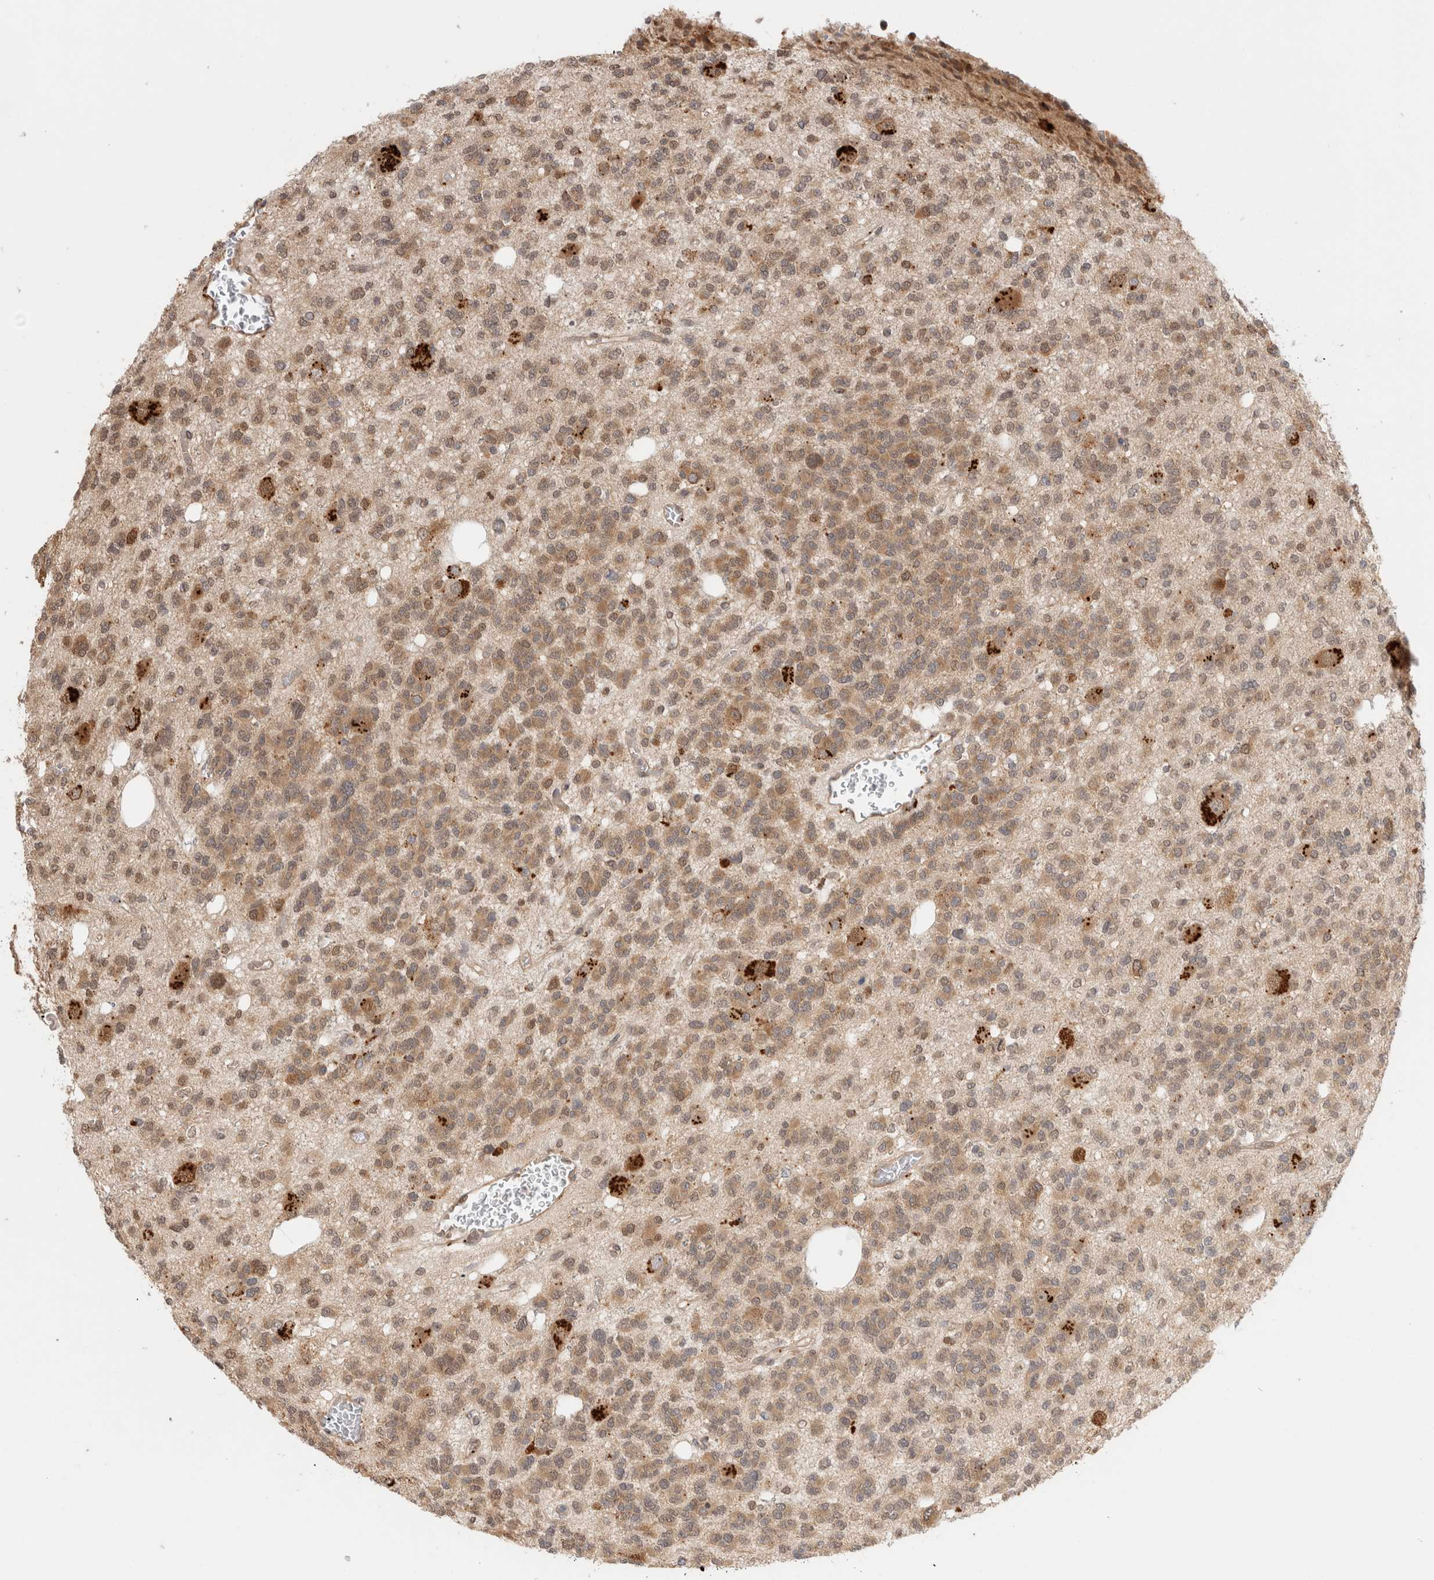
{"staining": {"intensity": "weak", "quantity": "25%-75%", "location": "cytoplasmic/membranous"}, "tissue": "glioma", "cell_type": "Tumor cells", "image_type": "cancer", "snomed": [{"axis": "morphology", "description": "Glioma, malignant, Low grade"}, {"axis": "topography", "description": "Brain"}], "caption": "Low-grade glioma (malignant) was stained to show a protein in brown. There is low levels of weak cytoplasmic/membranous positivity in approximately 25%-75% of tumor cells. (DAB IHC with brightfield microscopy, high magnification).", "gene": "ACTL9", "patient": {"sex": "male", "age": 38}}